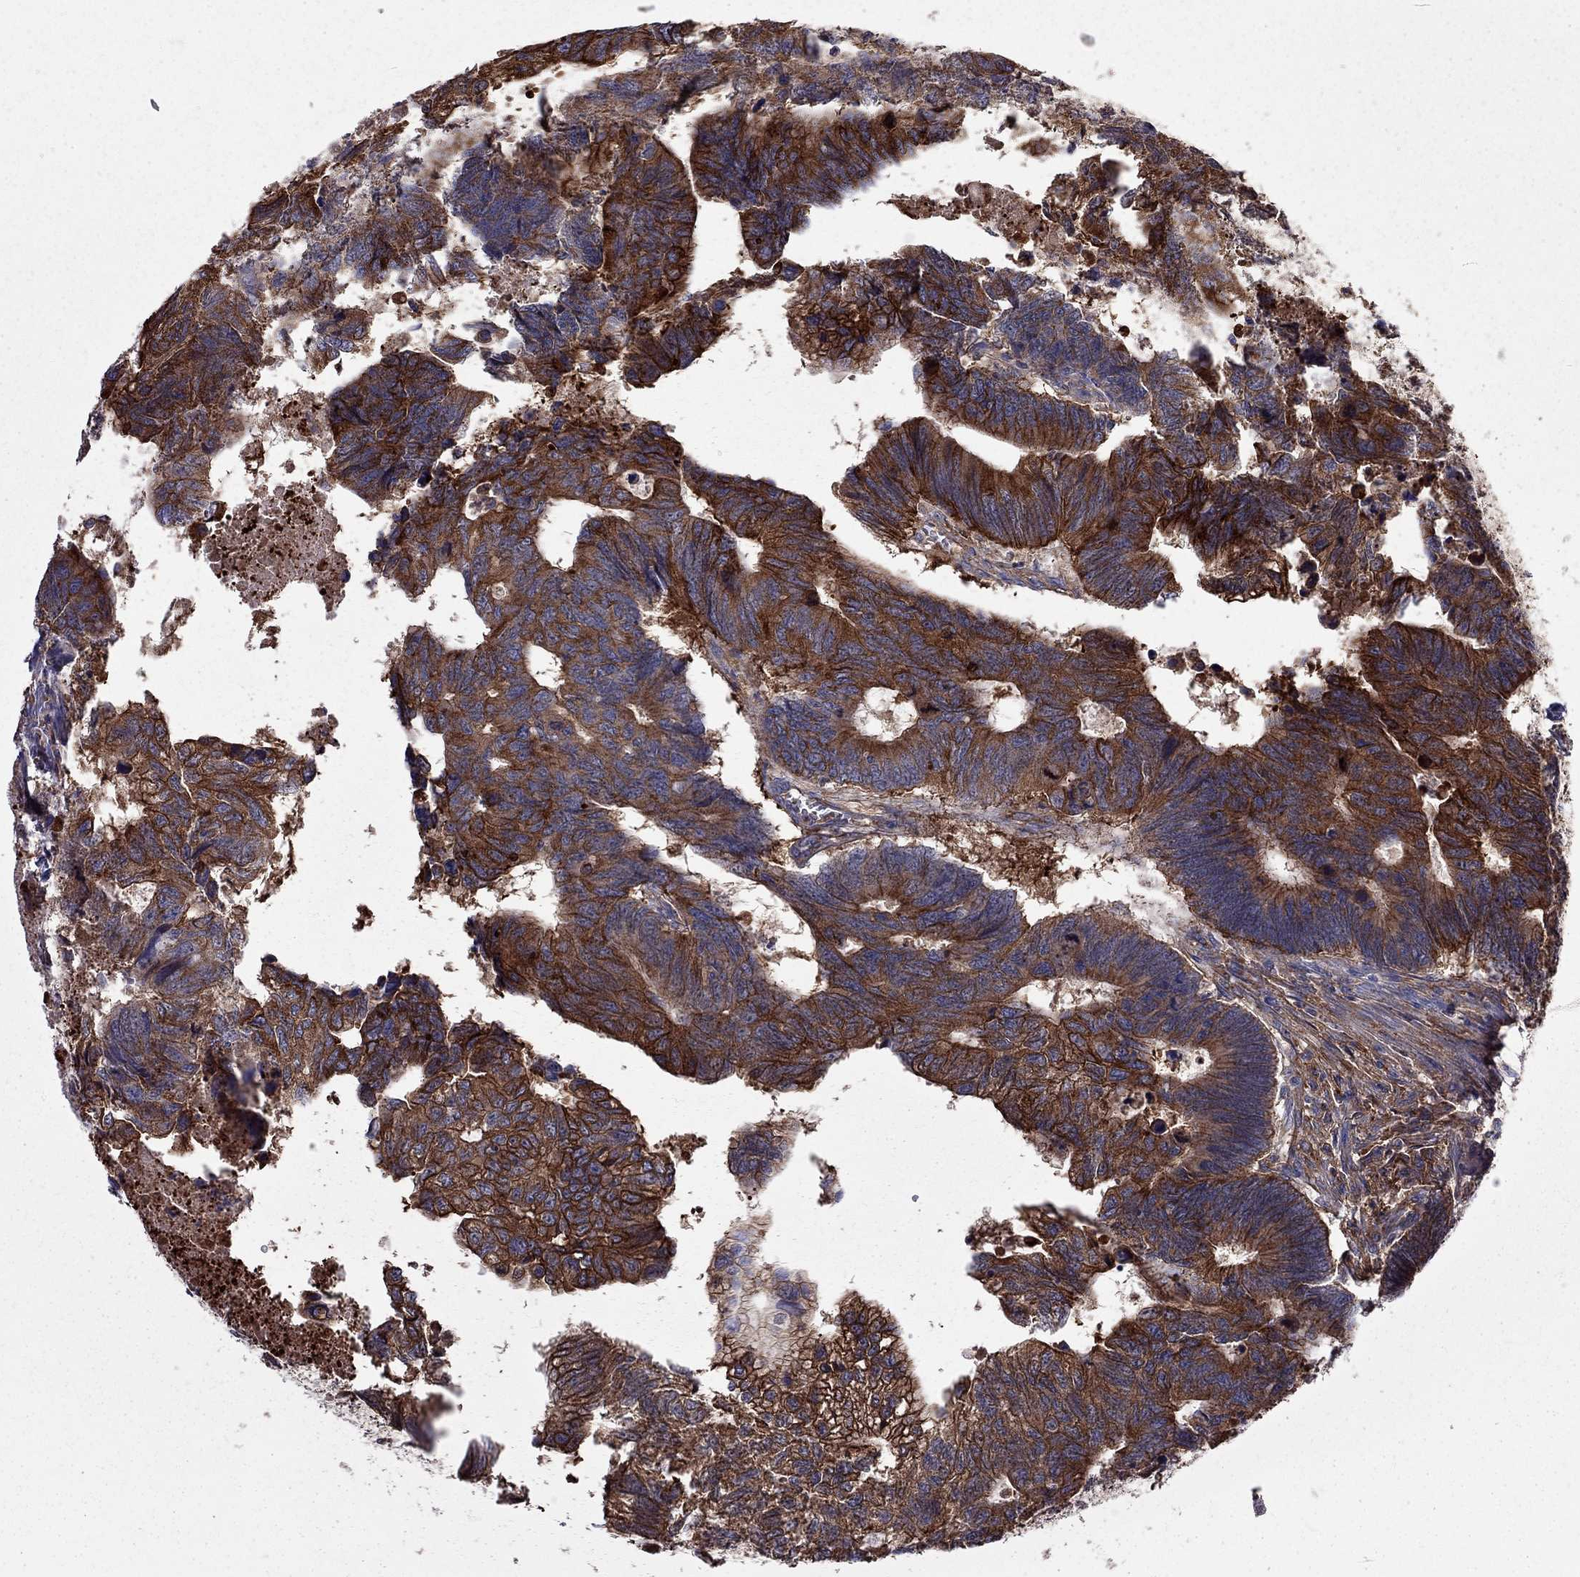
{"staining": {"intensity": "strong", "quantity": ">75%", "location": "cytoplasmic/membranous"}, "tissue": "colorectal cancer", "cell_type": "Tumor cells", "image_type": "cancer", "snomed": [{"axis": "morphology", "description": "Adenocarcinoma, NOS"}, {"axis": "topography", "description": "Colon"}], "caption": "Colorectal cancer tissue displays strong cytoplasmic/membranous staining in approximately >75% of tumor cells, visualized by immunohistochemistry.", "gene": "EIF4E3", "patient": {"sex": "female", "age": 77}}